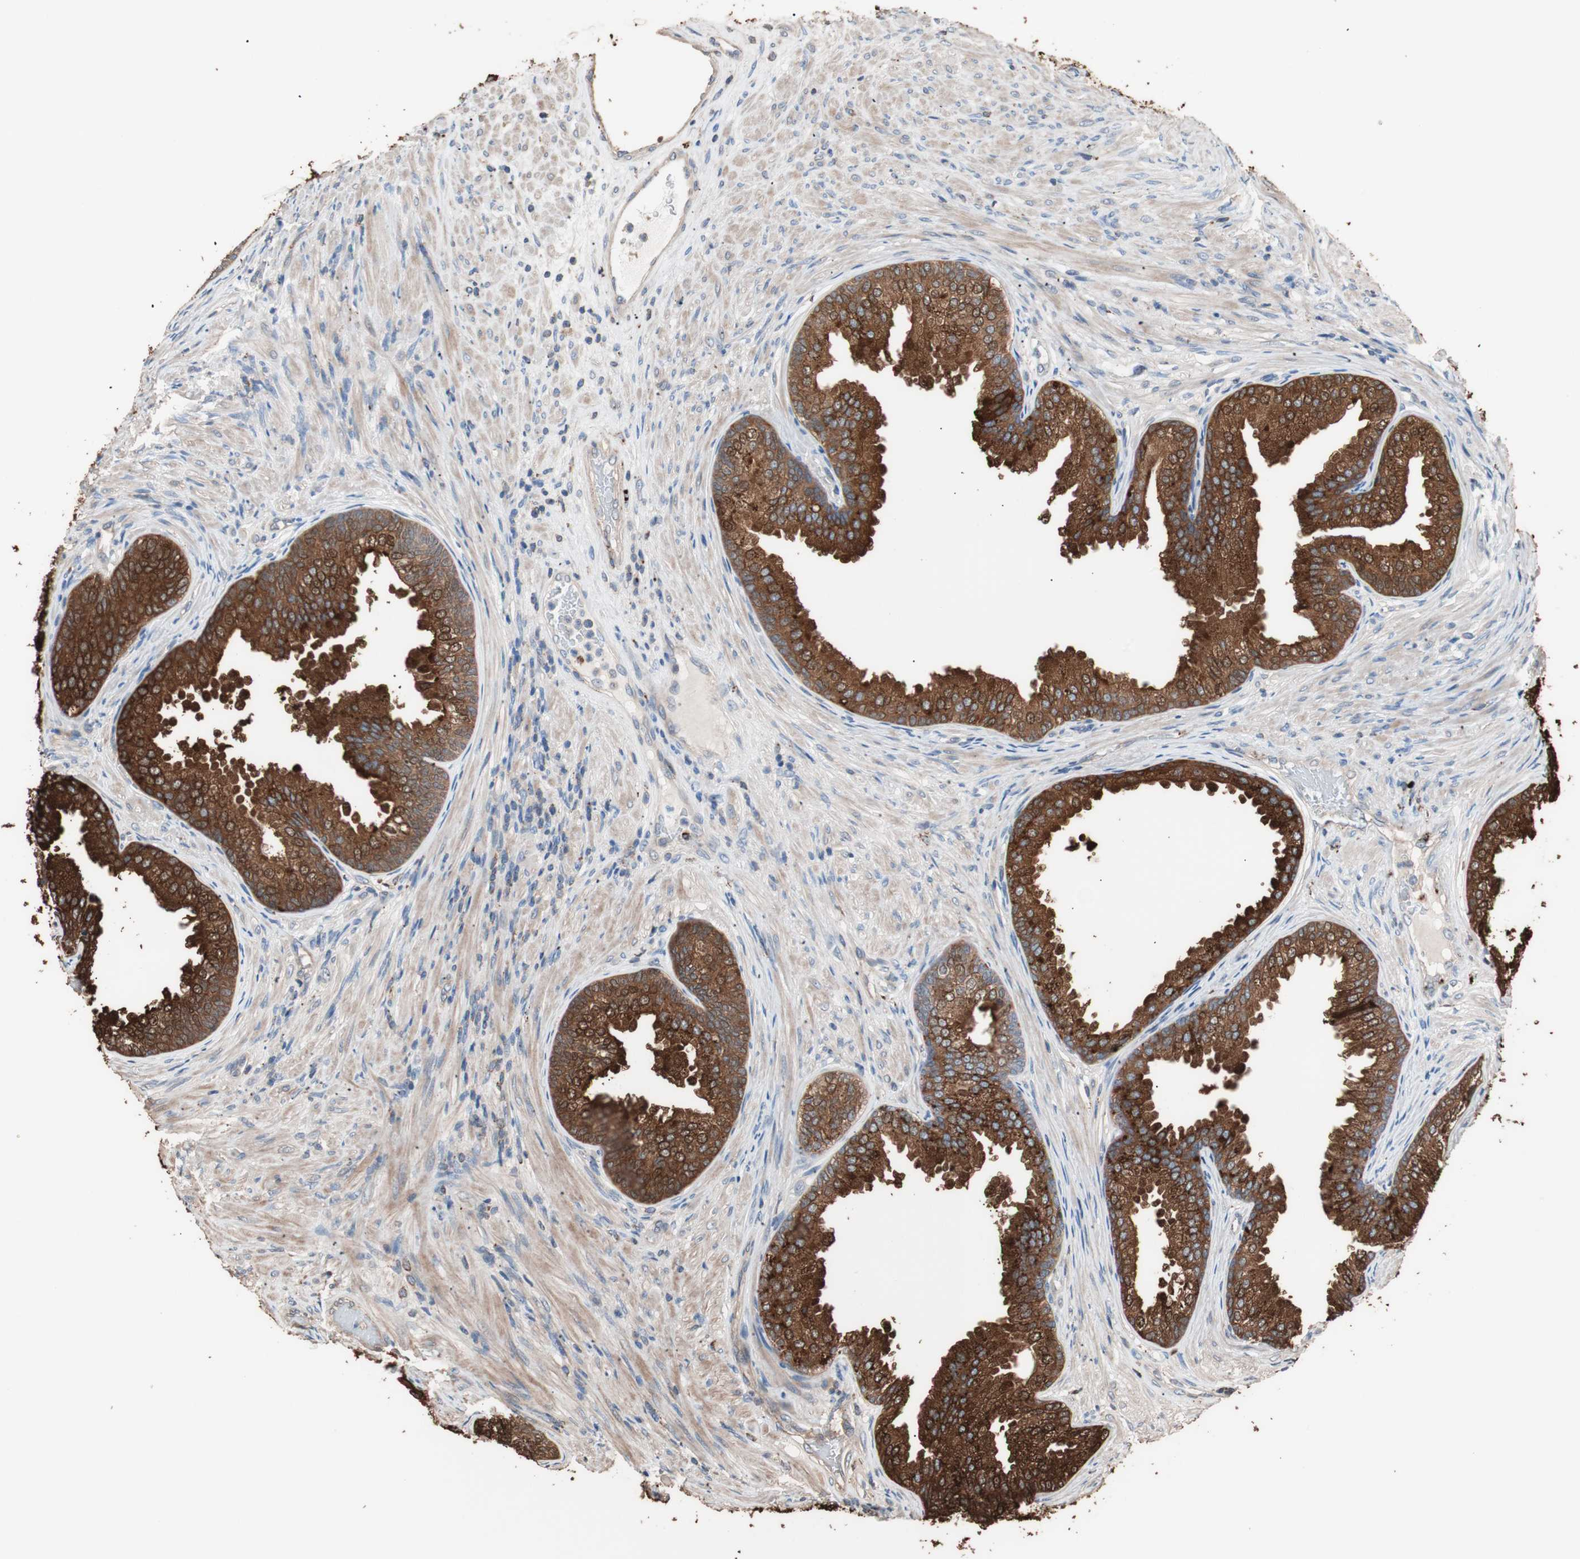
{"staining": {"intensity": "strong", "quantity": ">75%", "location": "cytoplasmic/membranous"}, "tissue": "prostate", "cell_type": "Glandular cells", "image_type": "normal", "snomed": [{"axis": "morphology", "description": "Normal tissue, NOS"}, {"axis": "topography", "description": "Prostate"}], "caption": "Immunohistochemistry (IHC) (DAB (3,3'-diaminobenzidine)) staining of unremarkable human prostate reveals strong cytoplasmic/membranous protein staining in approximately >75% of glandular cells. (brown staining indicates protein expression, while blue staining denotes nuclei).", "gene": "CCT3", "patient": {"sex": "male", "age": 76}}